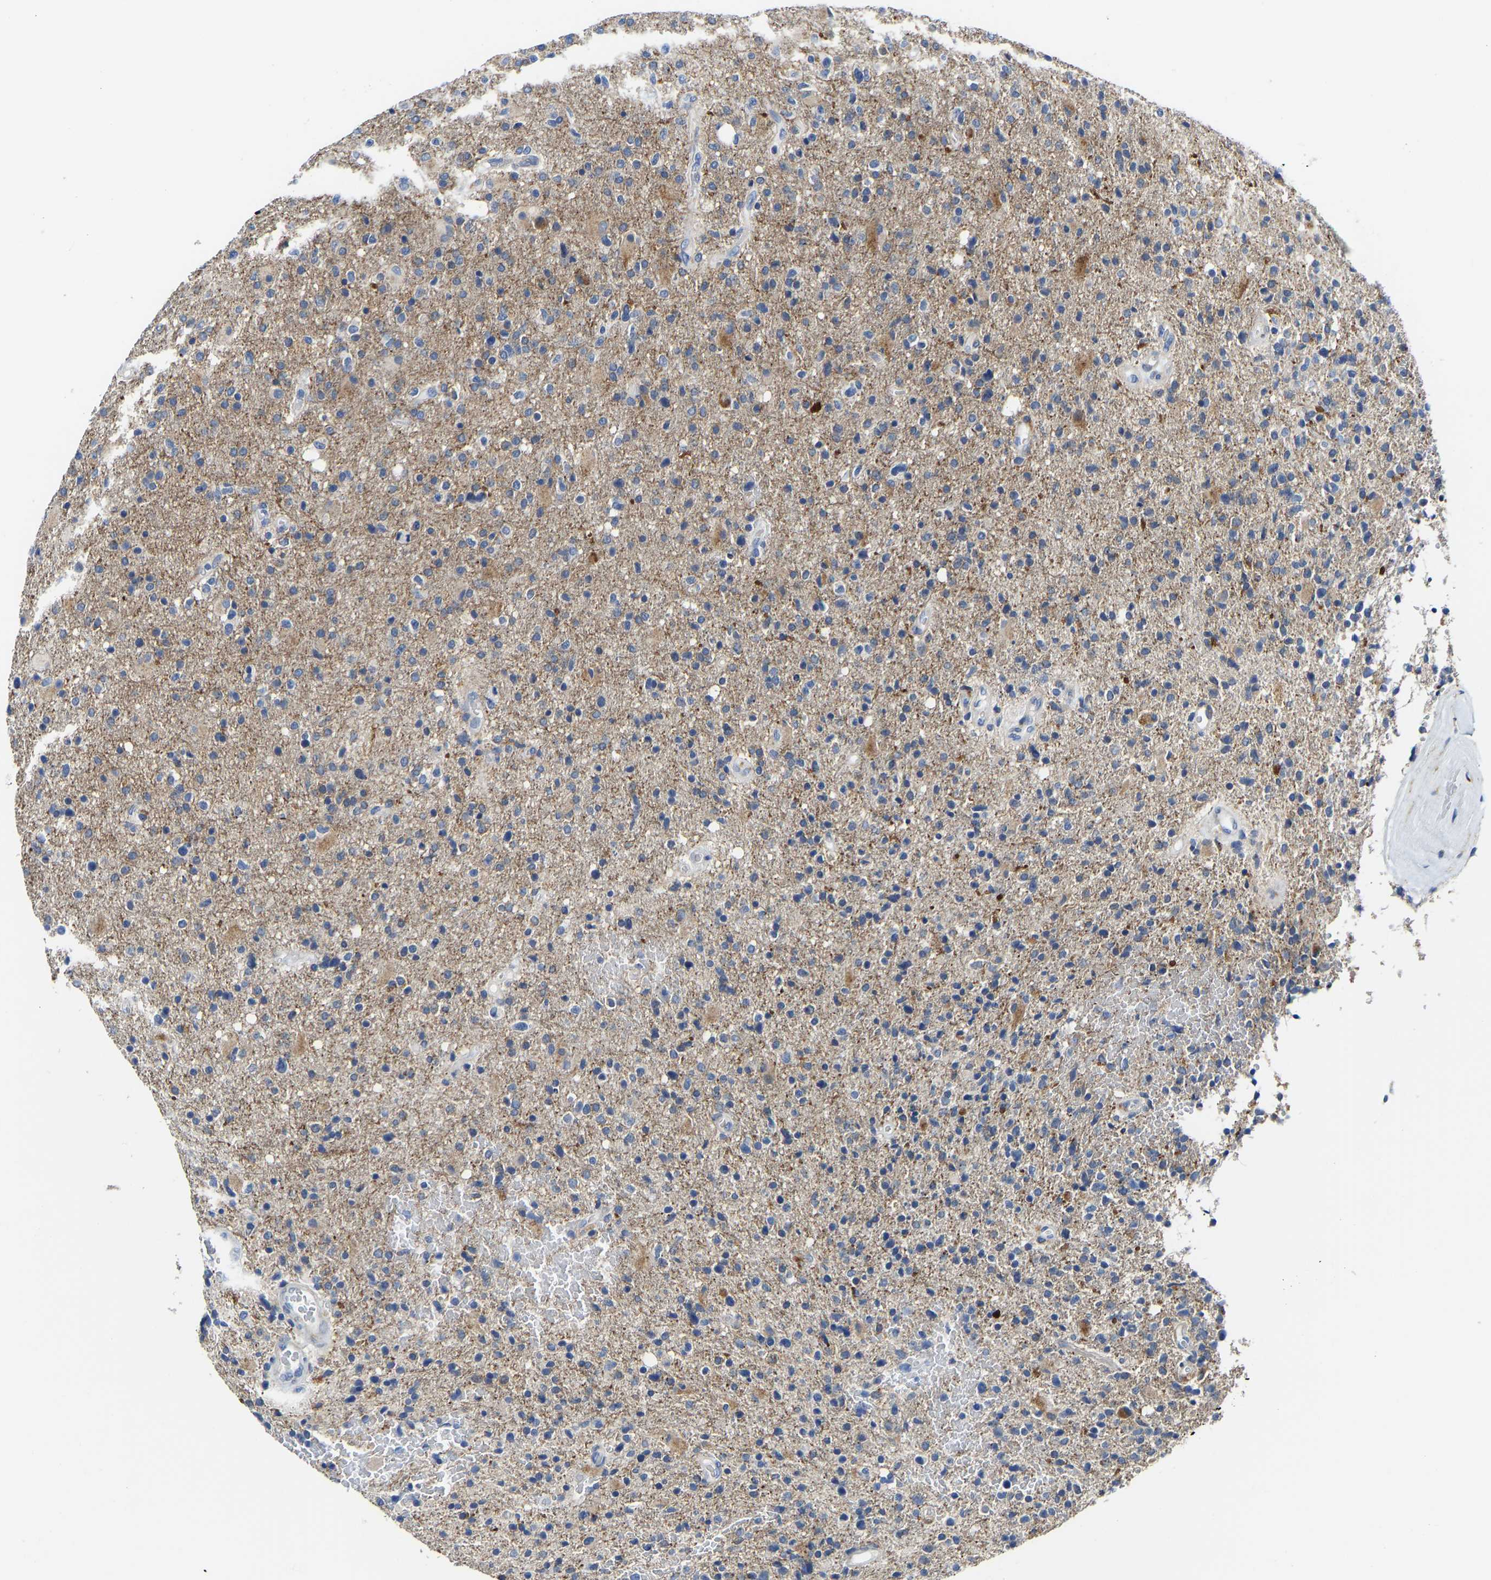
{"staining": {"intensity": "moderate", "quantity": "<25%", "location": "cytoplasmic/membranous"}, "tissue": "glioma", "cell_type": "Tumor cells", "image_type": "cancer", "snomed": [{"axis": "morphology", "description": "Glioma, malignant, High grade"}, {"axis": "topography", "description": "Brain"}], "caption": "IHC (DAB (3,3'-diaminobenzidine)) staining of human high-grade glioma (malignant) displays moderate cytoplasmic/membranous protein positivity in approximately <25% of tumor cells. IHC stains the protein in brown and the nuclei are stained blue.", "gene": "ATP6V1E1", "patient": {"sex": "male", "age": 72}}